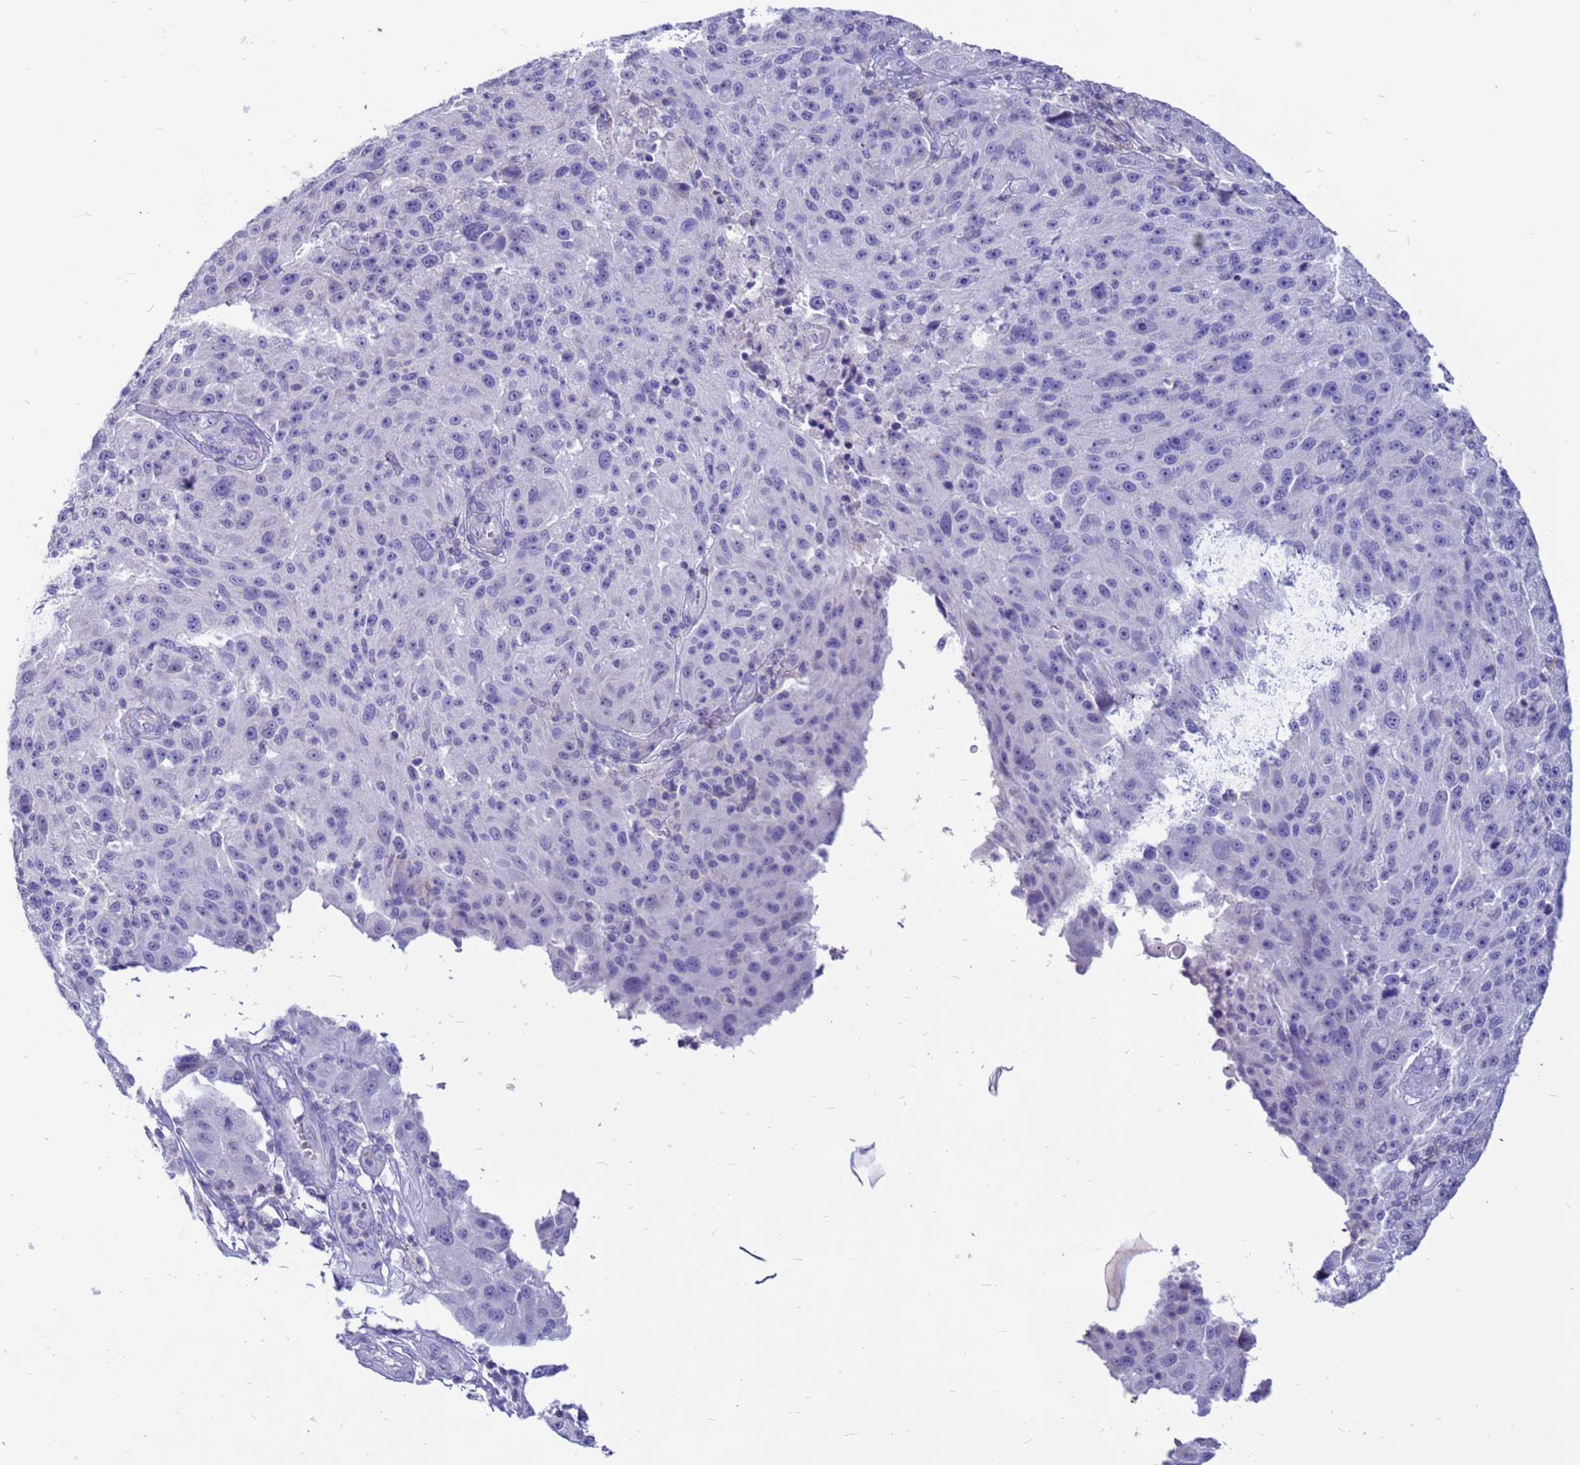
{"staining": {"intensity": "negative", "quantity": "none", "location": "none"}, "tissue": "melanoma", "cell_type": "Tumor cells", "image_type": "cancer", "snomed": [{"axis": "morphology", "description": "Malignant melanoma, NOS"}, {"axis": "topography", "description": "Skin"}], "caption": "An IHC photomicrograph of malignant melanoma is shown. There is no staining in tumor cells of malignant melanoma. (Brightfield microscopy of DAB (3,3'-diaminobenzidine) IHC at high magnification).", "gene": "PDE10A", "patient": {"sex": "male", "age": 53}}